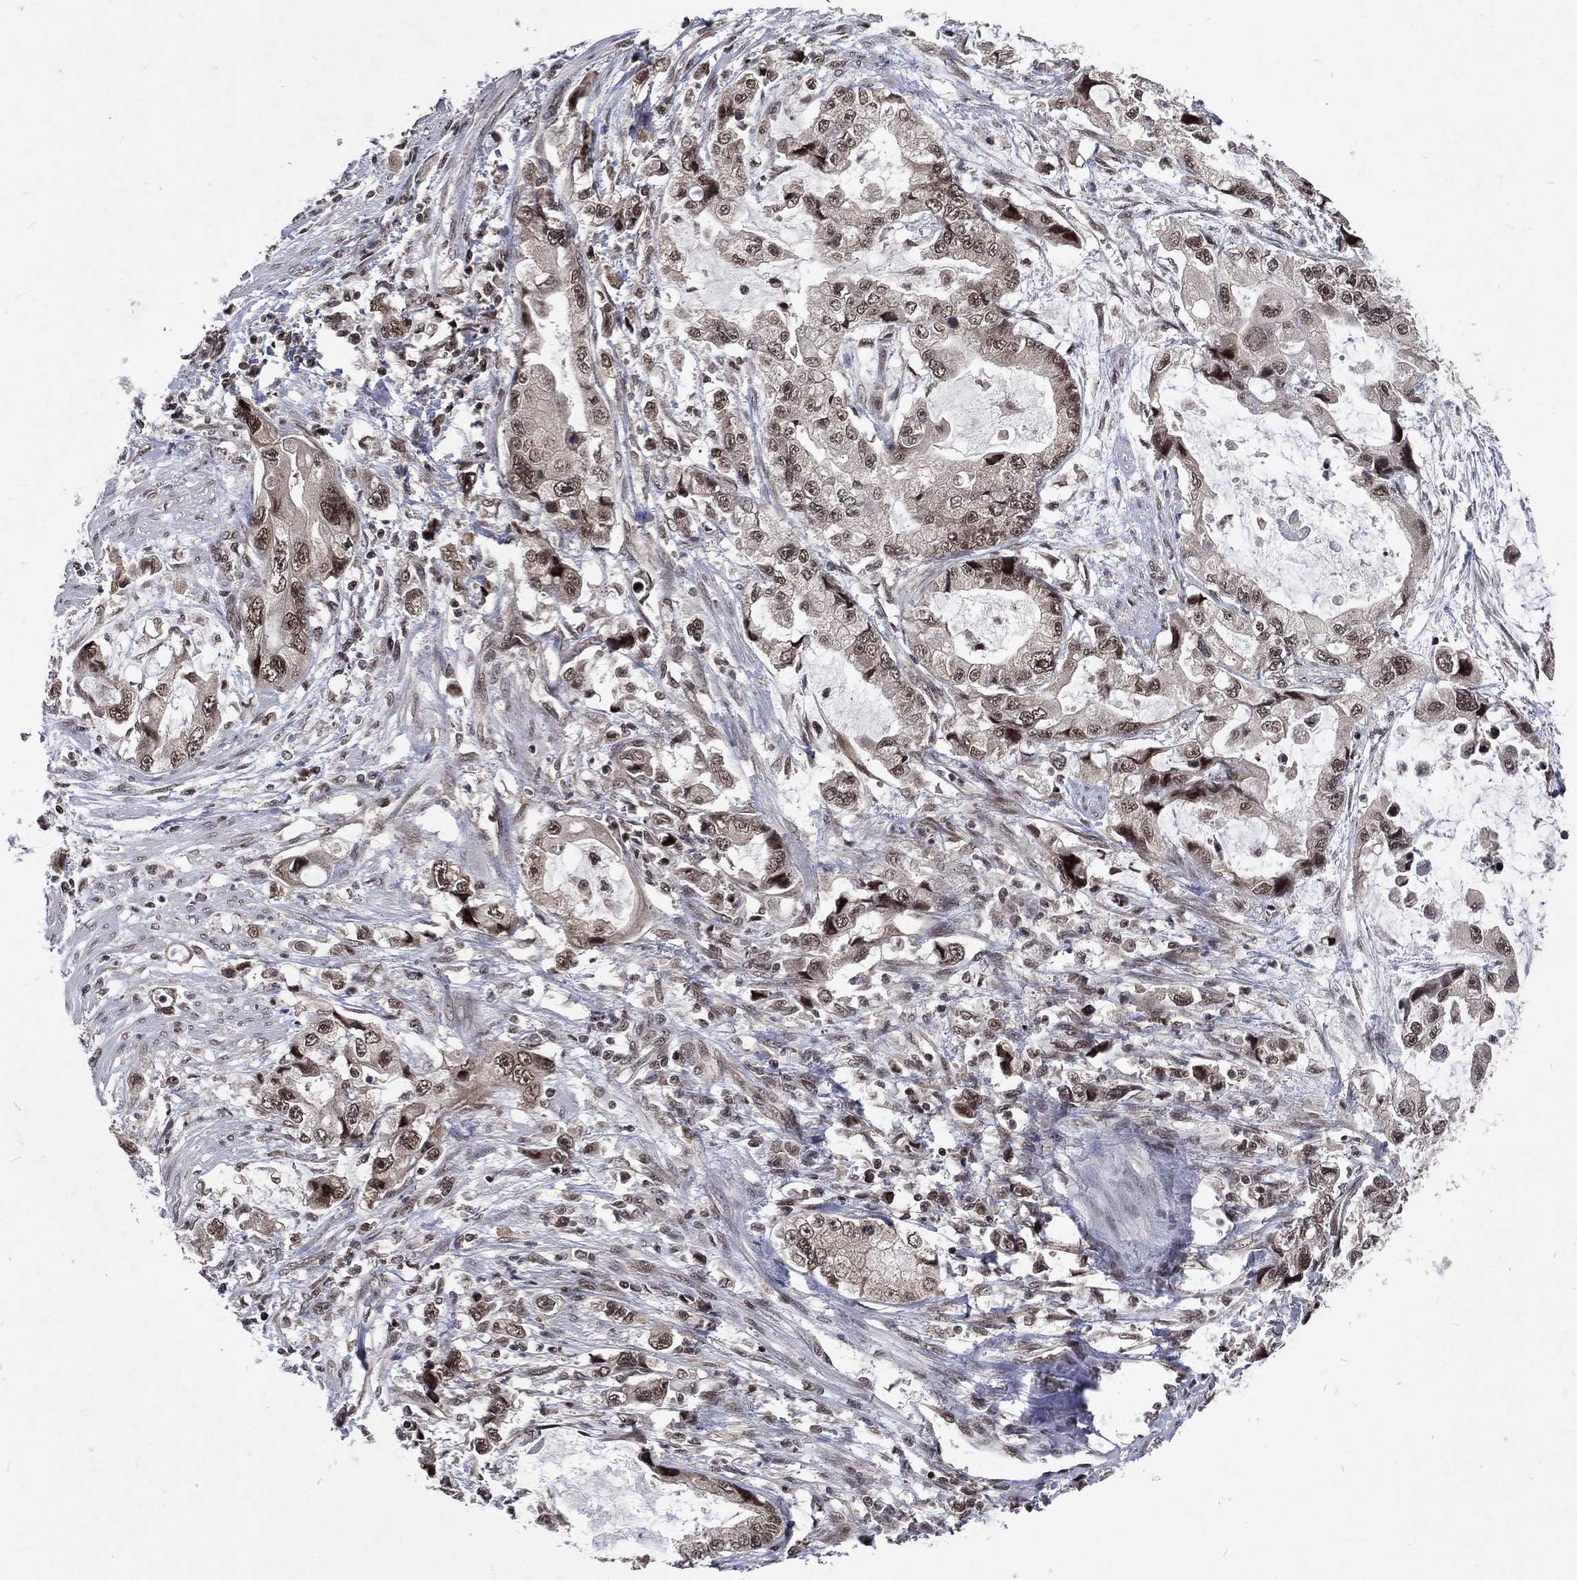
{"staining": {"intensity": "moderate", "quantity": "25%-75%", "location": "nuclear"}, "tissue": "stomach cancer", "cell_type": "Tumor cells", "image_type": "cancer", "snomed": [{"axis": "morphology", "description": "Adenocarcinoma, NOS"}, {"axis": "topography", "description": "Pancreas"}, {"axis": "topography", "description": "Stomach, upper"}, {"axis": "topography", "description": "Stomach"}], "caption": "There is medium levels of moderate nuclear positivity in tumor cells of stomach adenocarcinoma, as demonstrated by immunohistochemical staining (brown color).", "gene": "DMAP1", "patient": {"sex": "male", "age": 77}}